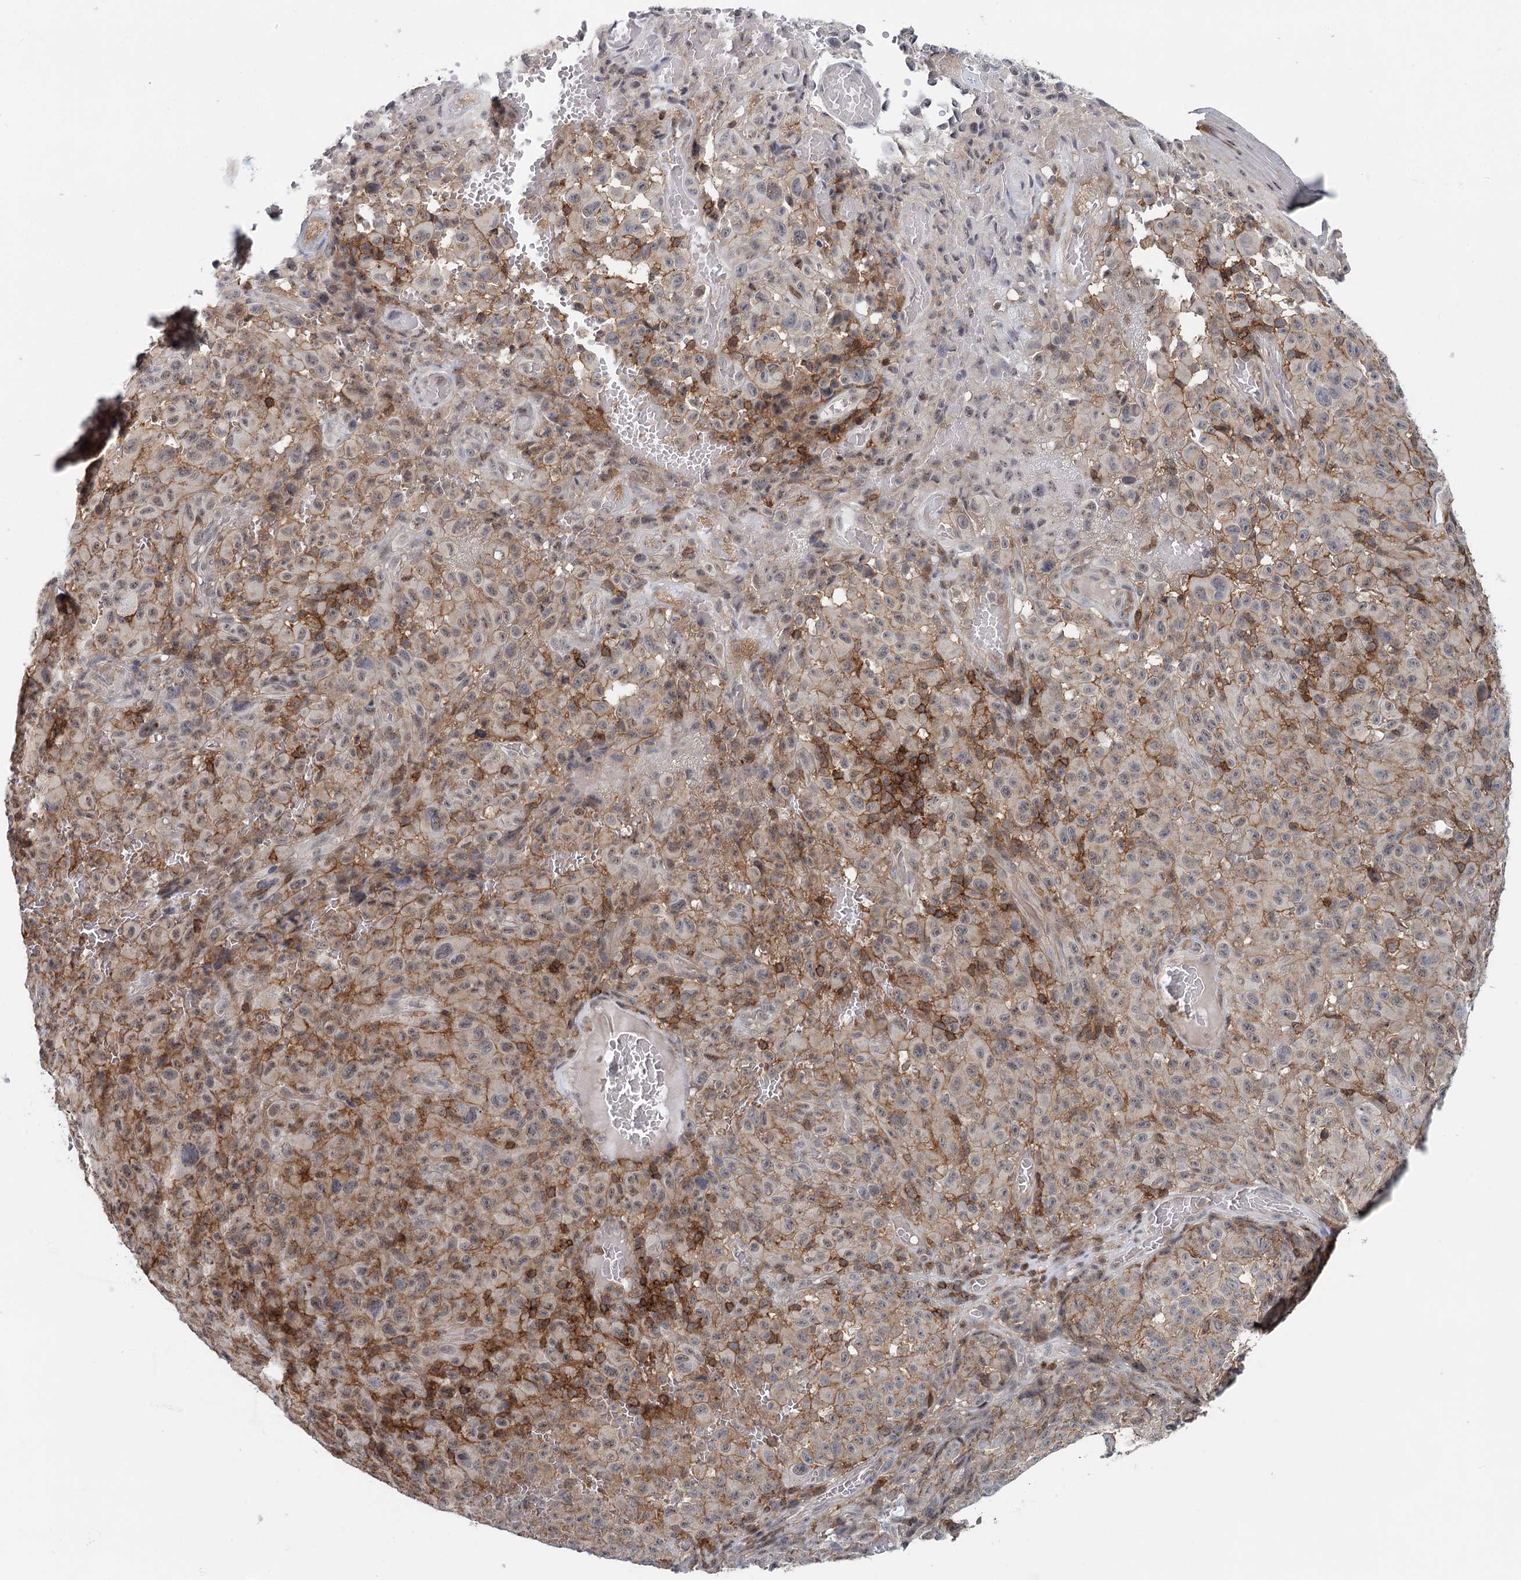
{"staining": {"intensity": "negative", "quantity": "none", "location": "none"}, "tissue": "melanoma", "cell_type": "Tumor cells", "image_type": "cancer", "snomed": [{"axis": "morphology", "description": "Malignant melanoma, NOS"}, {"axis": "topography", "description": "Skin"}], "caption": "This is a histopathology image of immunohistochemistry staining of malignant melanoma, which shows no positivity in tumor cells. Brightfield microscopy of immunohistochemistry stained with DAB (brown) and hematoxylin (blue), captured at high magnification.", "gene": "CDC42SE2", "patient": {"sex": "female", "age": 82}}